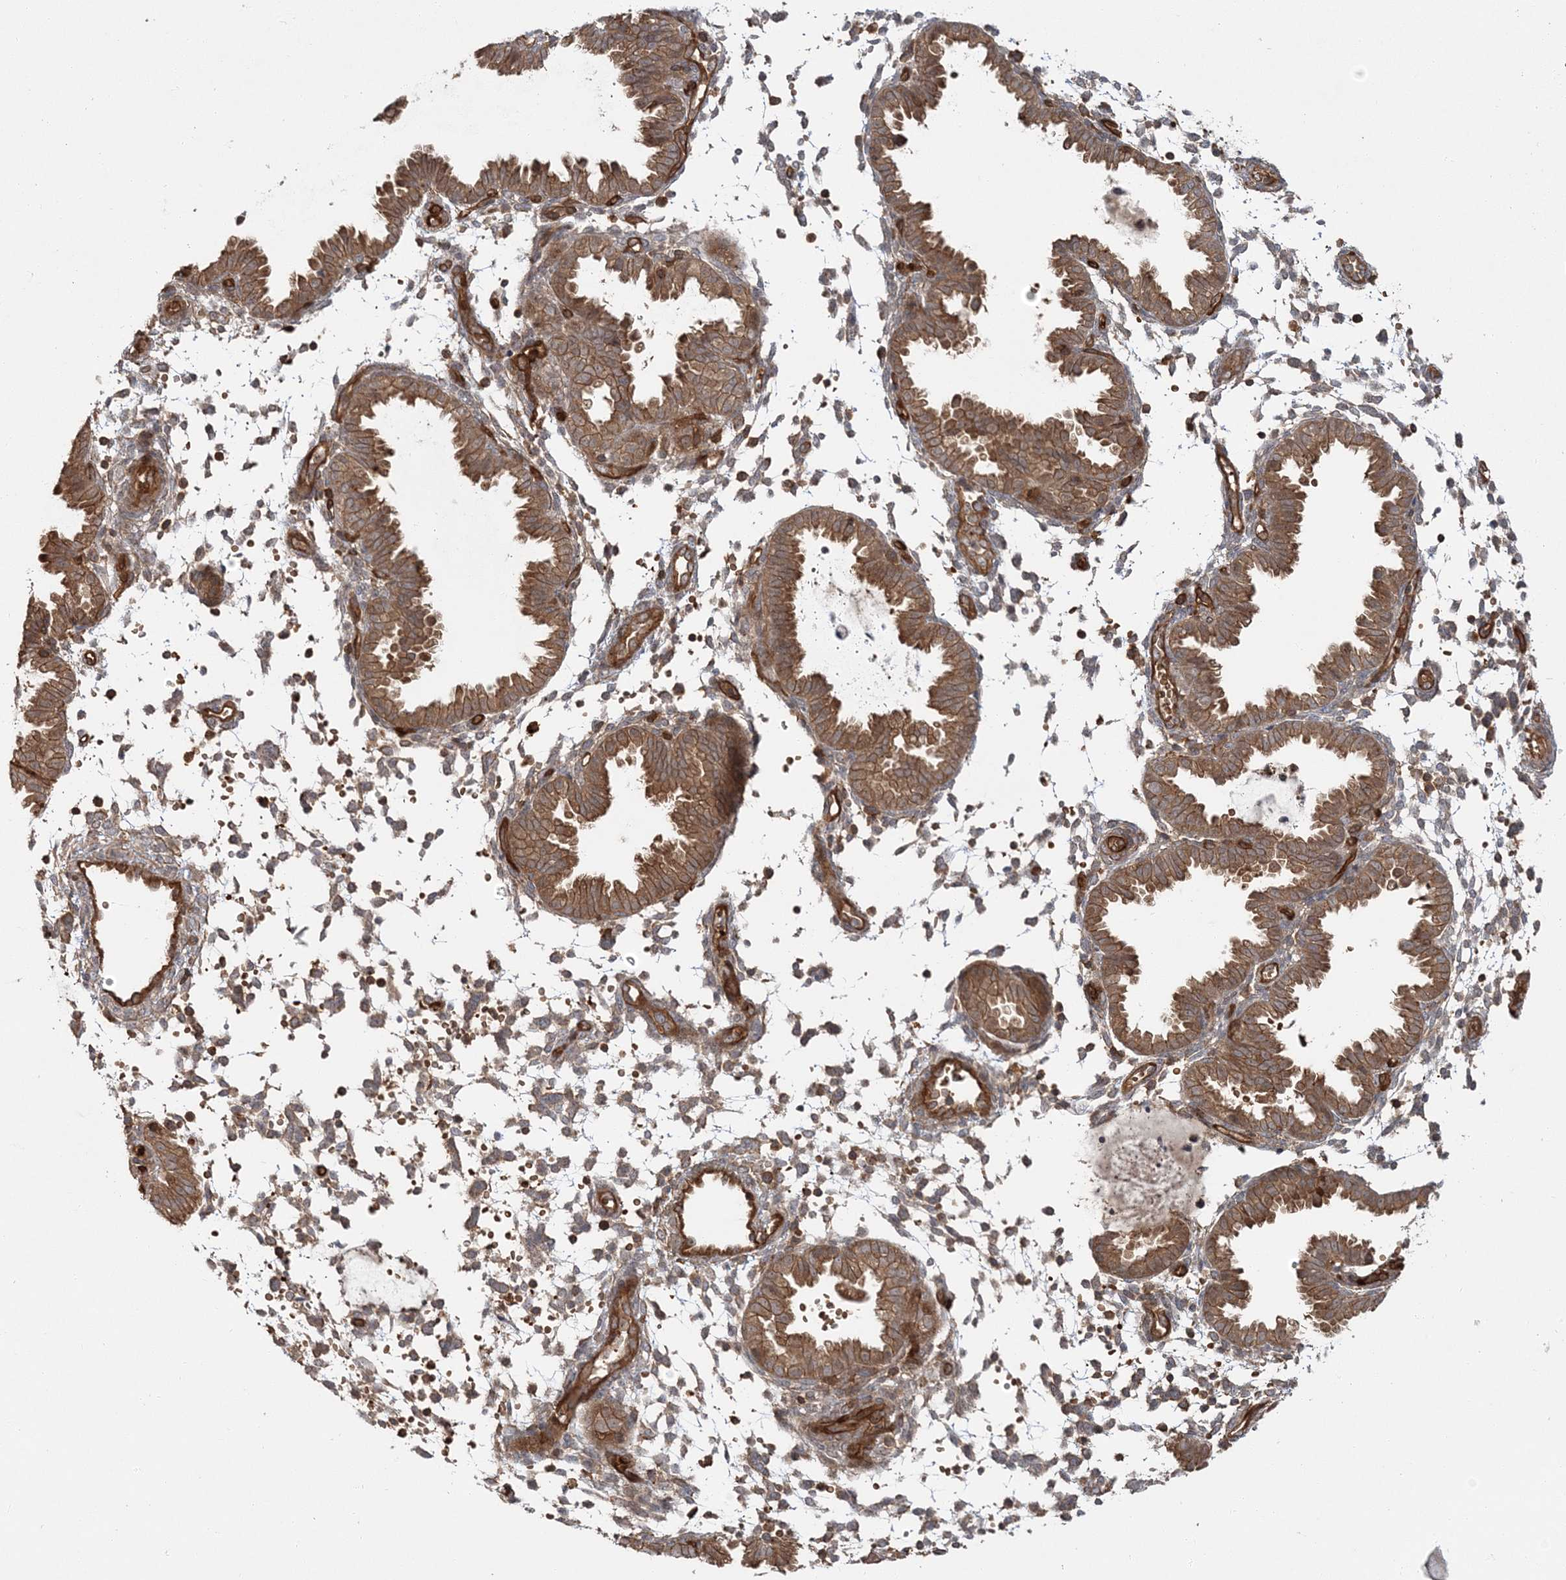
{"staining": {"intensity": "moderate", "quantity": "<25%", "location": "cytoplasmic/membranous"}, "tissue": "endometrium", "cell_type": "Cells in endometrial stroma", "image_type": "normal", "snomed": [{"axis": "morphology", "description": "Normal tissue, NOS"}, {"axis": "topography", "description": "Endometrium"}], "caption": "Moderate cytoplasmic/membranous expression for a protein is identified in approximately <25% of cells in endometrial stroma of unremarkable endometrium using immunohistochemistry (IHC).", "gene": "RGCC", "patient": {"sex": "female", "age": 33}}